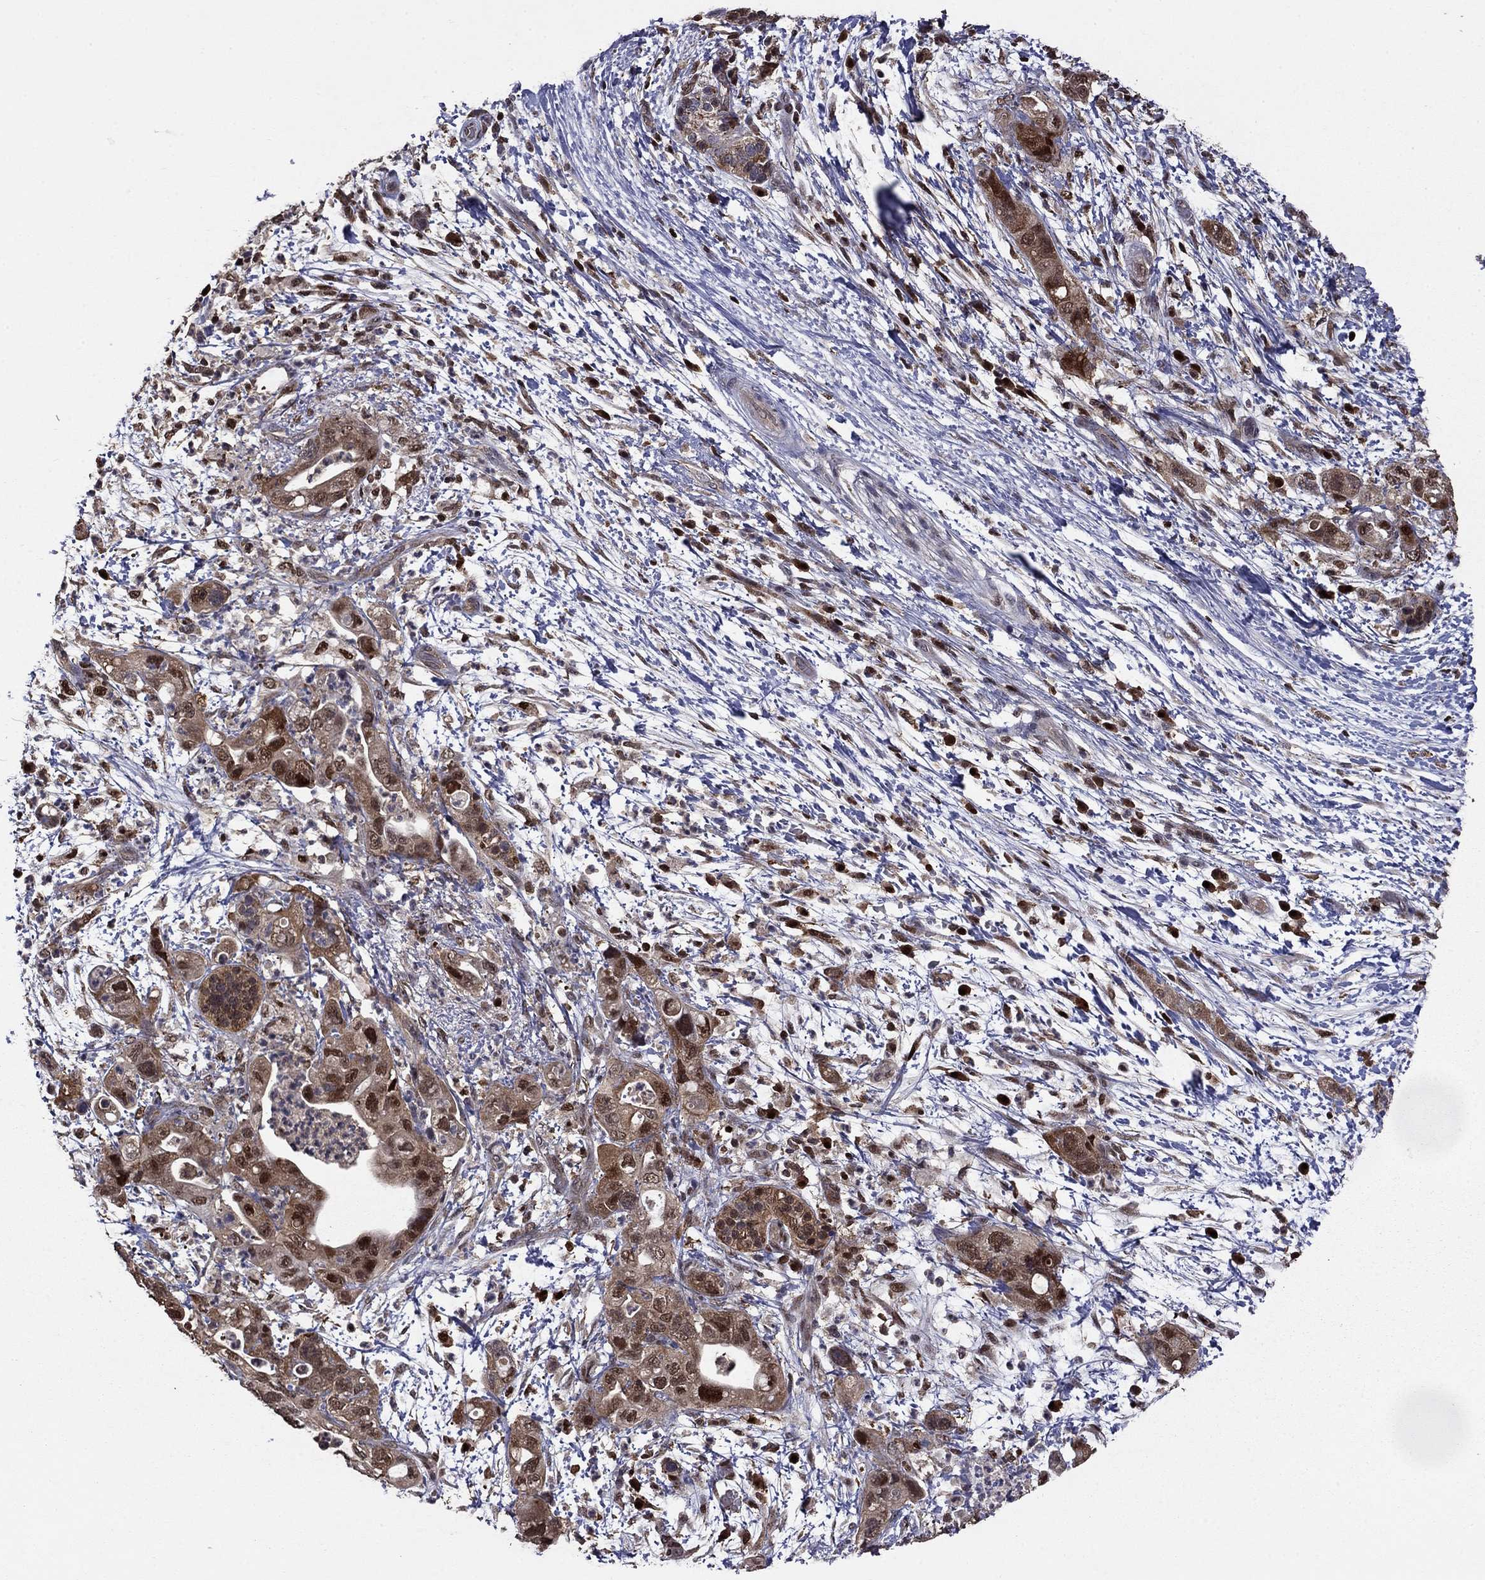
{"staining": {"intensity": "strong", "quantity": "<25%", "location": "nuclear"}, "tissue": "pancreatic cancer", "cell_type": "Tumor cells", "image_type": "cancer", "snomed": [{"axis": "morphology", "description": "Adenocarcinoma, NOS"}, {"axis": "topography", "description": "Pancreas"}], "caption": "Immunohistochemical staining of human pancreatic cancer shows strong nuclear protein positivity in approximately <25% of tumor cells.", "gene": "APPBP2", "patient": {"sex": "female", "age": 72}}